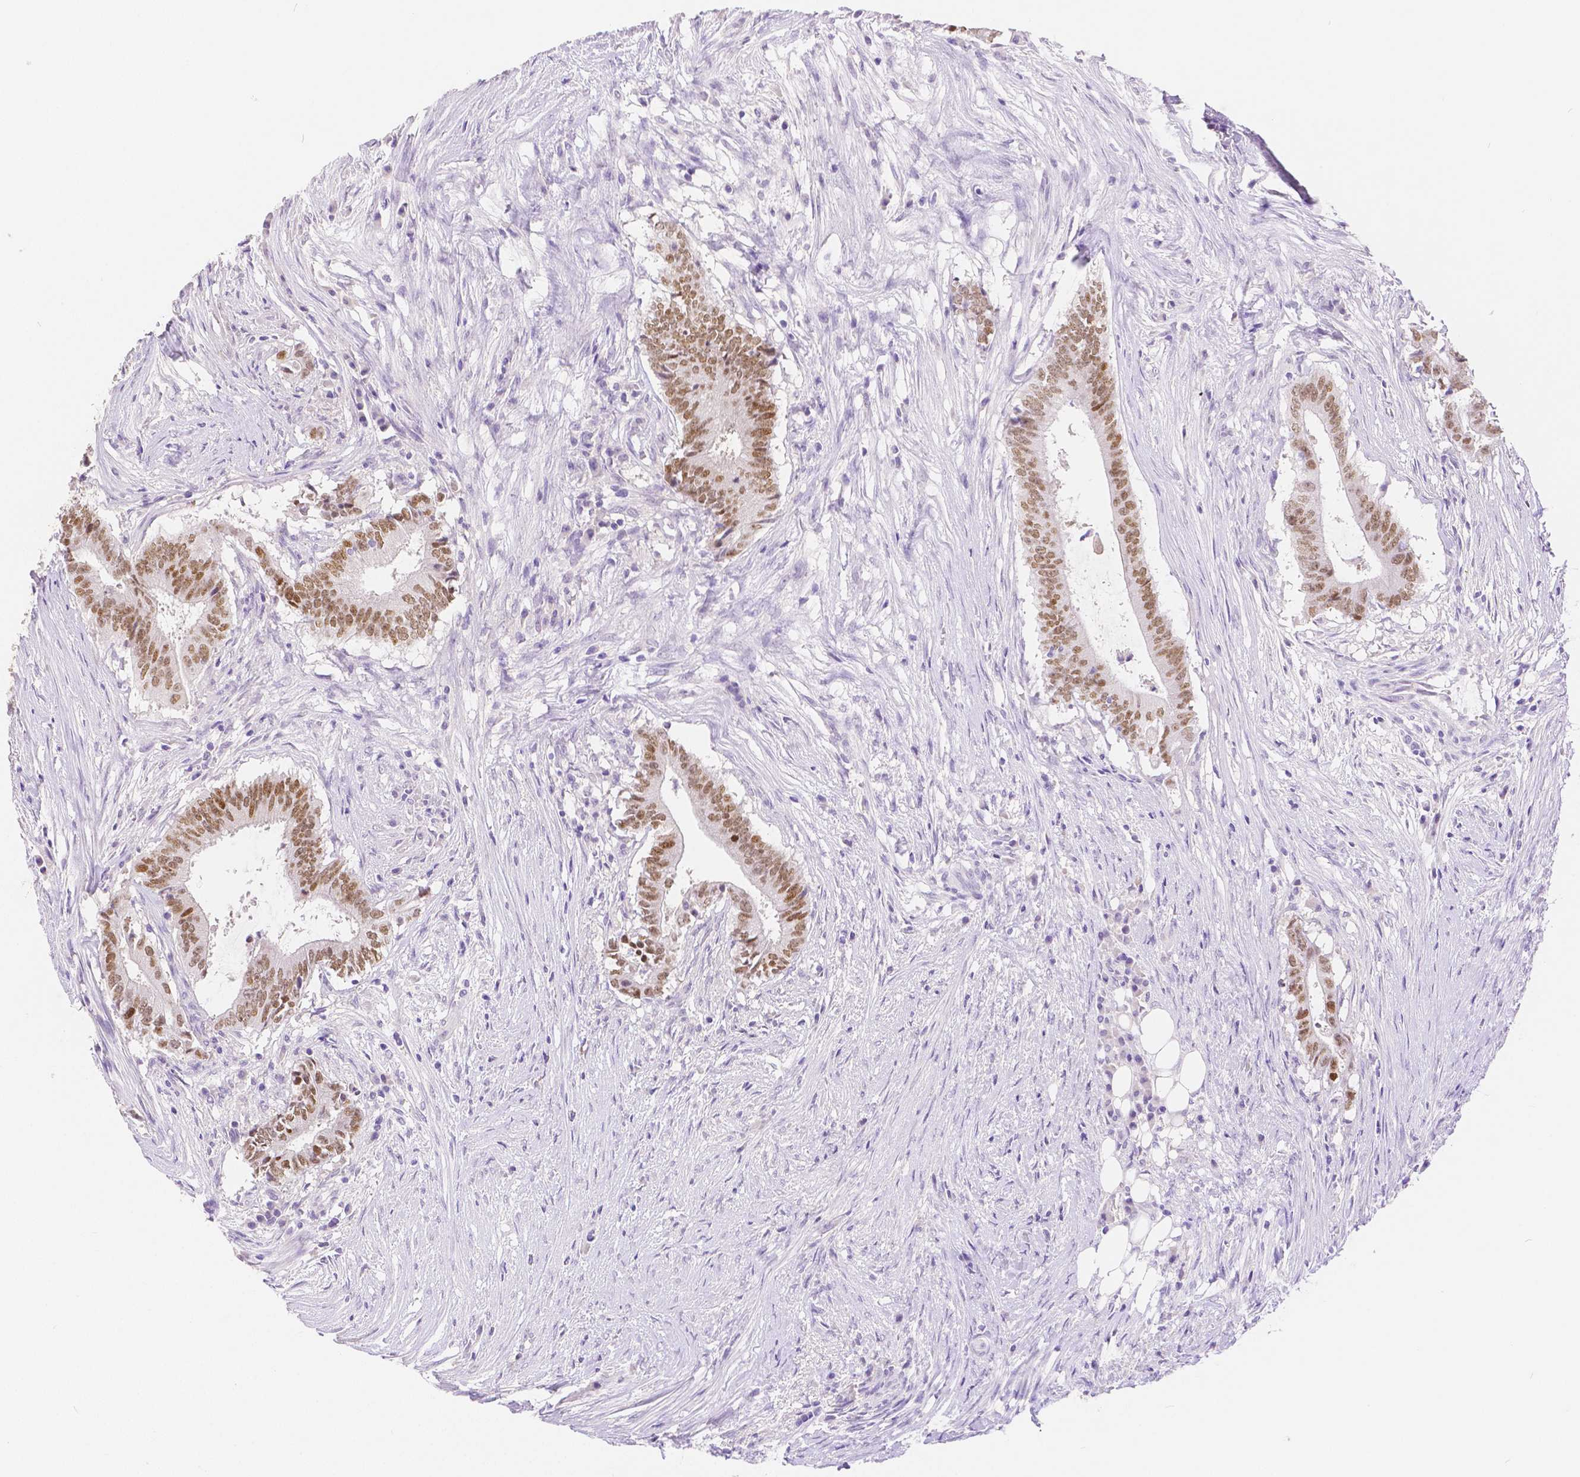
{"staining": {"intensity": "moderate", "quantity": ">75%", "location": "nuclear"}, "tissue": "colorectal cancer", "cell_type": "Tumor cells", "image_type": "cancer", "snomed": [{"axis": "morphology", "description": "Adenocarcinoma, NOS"}, {"axis": "topography", "description": "Colon"}], "caption": "Adenocarcinoma (colorectal) stained with immunohistochemistry displays moderate nuclear staining in approximately >75% of tumor cells. (Brightfield microscopy of DAB IHC at high magnification).", "gene": "HNF1B", "patient": {"sex": "female", "age": 43}}